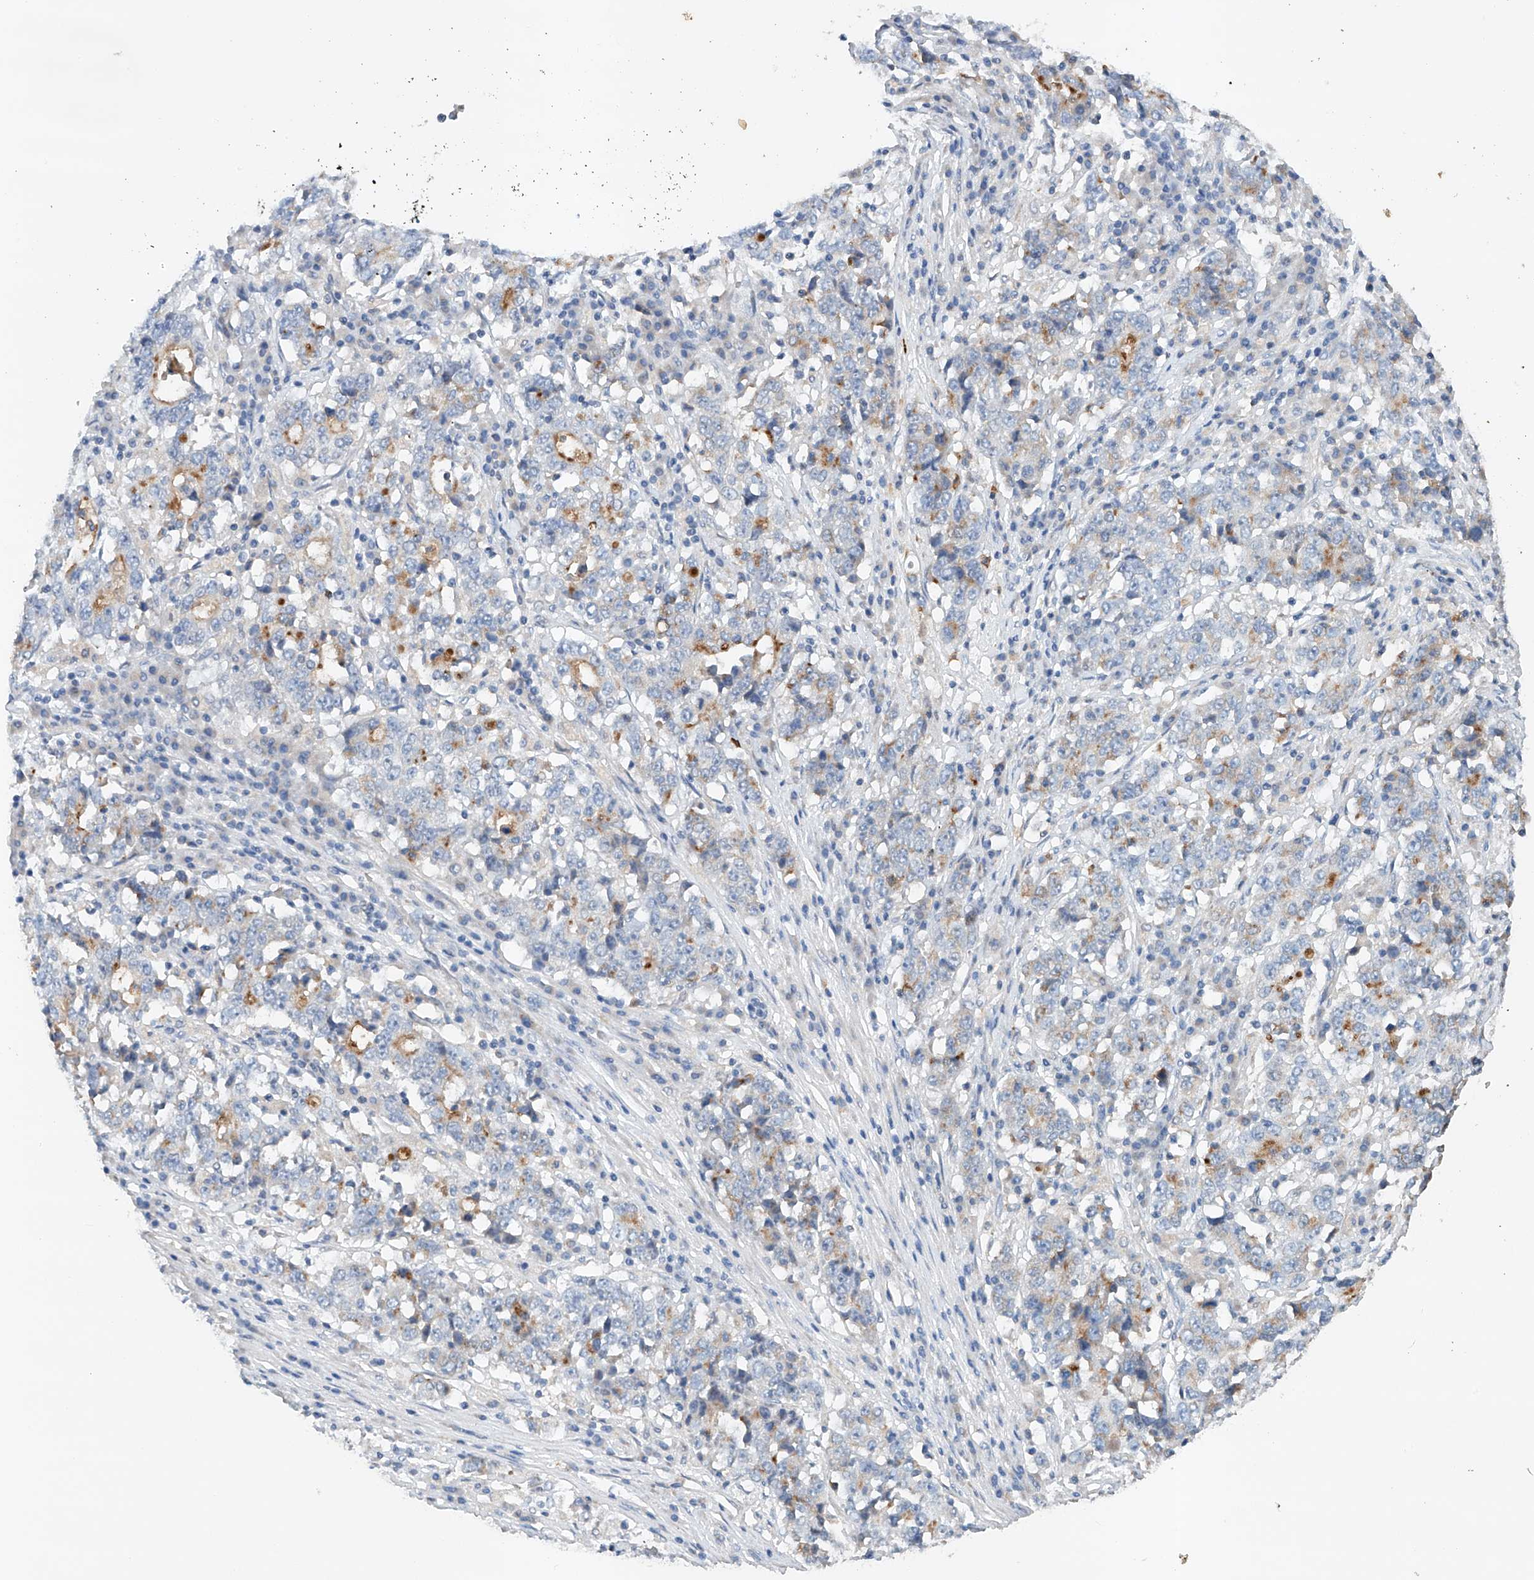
{"staining": {"intensity": "moderate", "quantity": "<25%", "location": "cytoplasmic/membranous"}, "tissue": "stomach cancer", "cell_type": "Tumor cells", "image_type": "cancer", "snomed": [{"axis": "morphology", "description": "Adenocarcinoma, NOS"}, {"axis": "topography", "description": "Stomach"}], "caption": "A photomicrograph showing moderate cytoplasmic/membranous expression in approximately <25% of tumor cells in stomach cancer, as visualized by brown immunohistochemical staining.", "gene": "GPC4", "patient": {"sex": "male", "age": 59}}